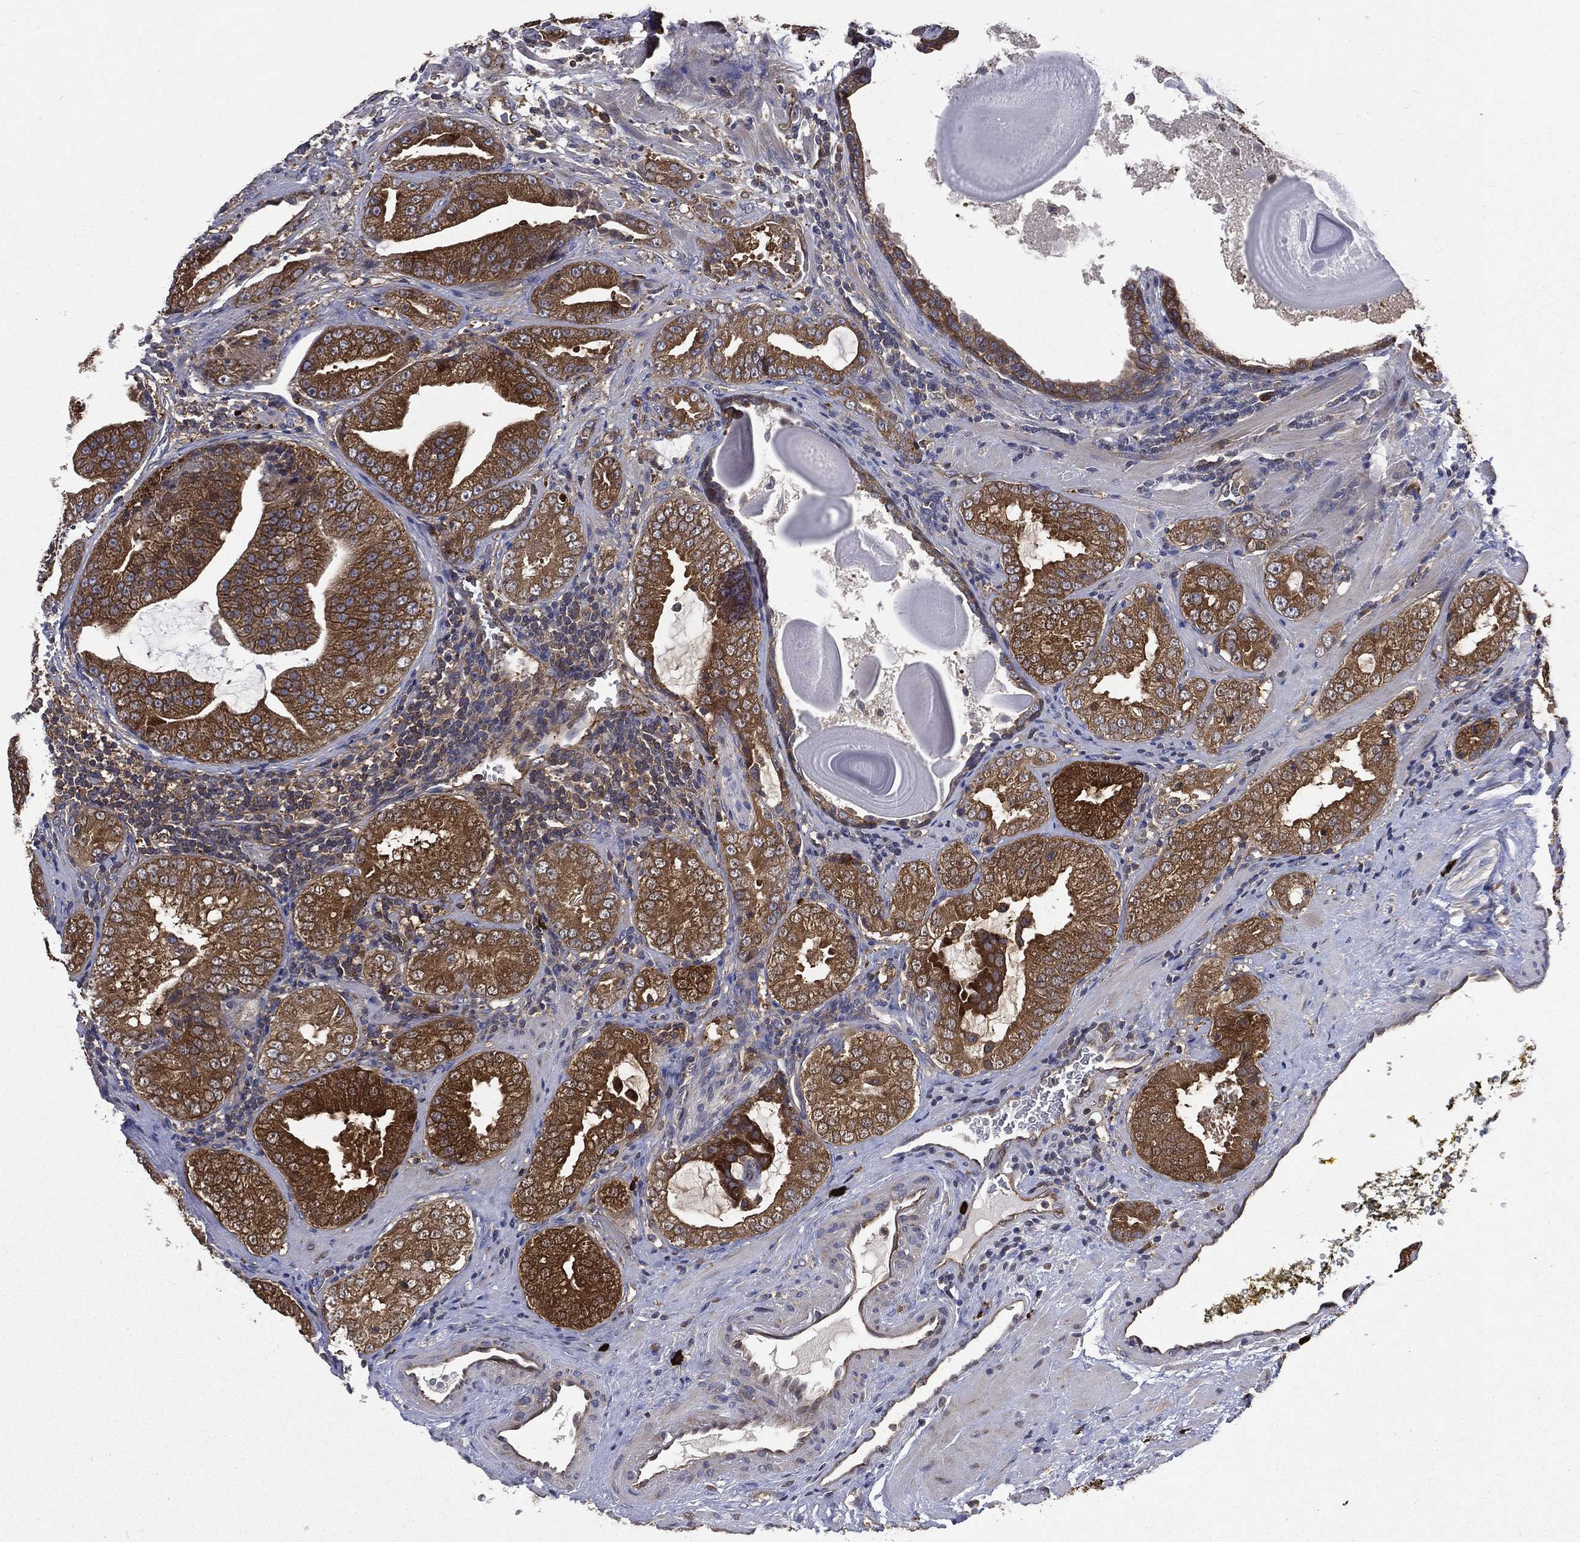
{"staining": {"intensity": "strong", "quantity": ">75%", "location": "cytoplasmic/membranous"}, "tissue": "prostate cancer", "cell_type": "Tumor cells", "image_type": "cancer", "snomed": [{"axis": "morphology", "description": "Adenocarcinoma, Low grade"}, {"axis": "topography", "description": "Prostate"}], "caption": "Low-grade adenocarcinoma (prostate) tissue demonstrates strong cytoplasmic/membranous positivity in about >75% of tumor cells", "gene": "SMPD3", "patient": {"sex": "male", "age": 62}}